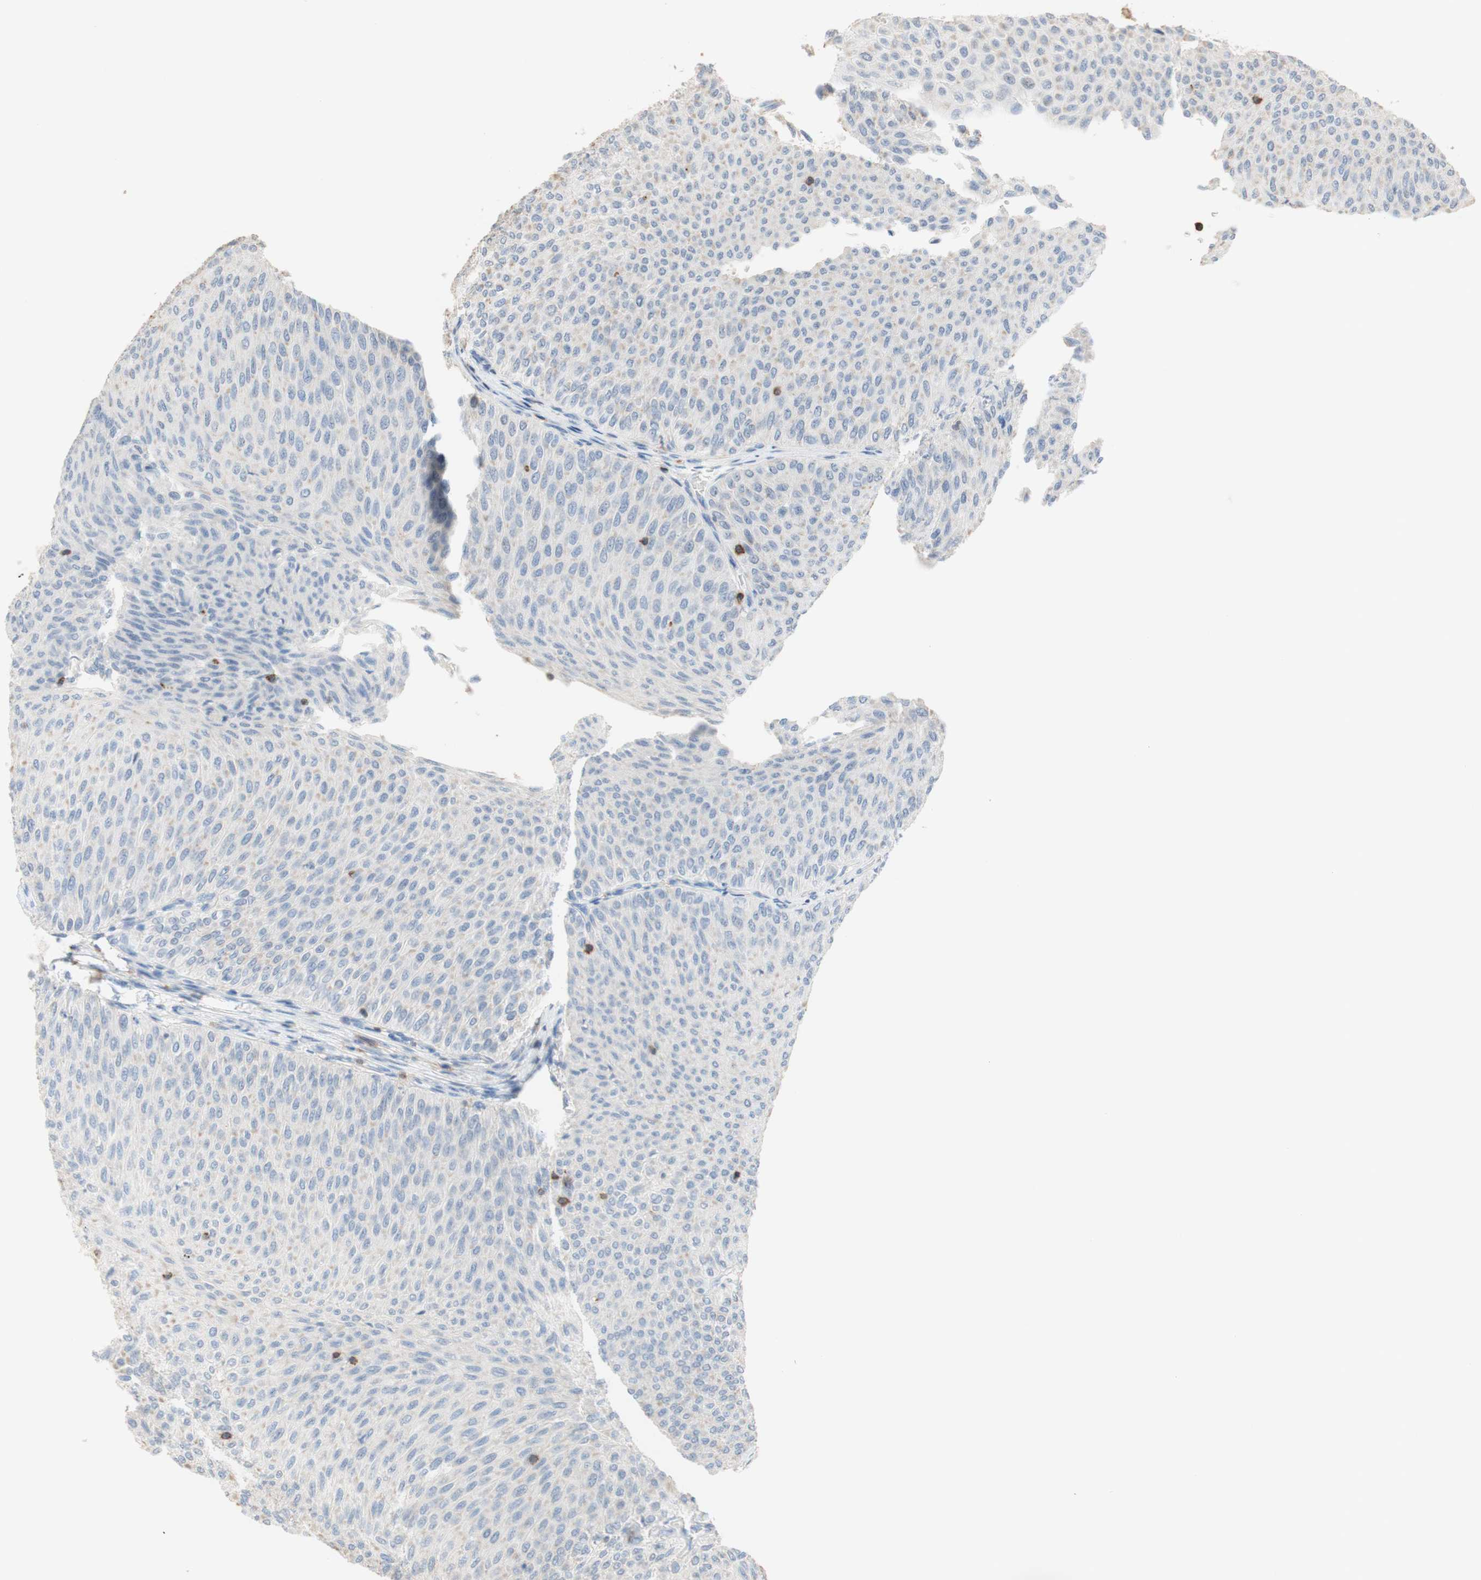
{"staining": {"intensity": "negative", "quantity": "none", "location": "none"}, "tissue": "urothelial cancer", "cell_type": "Tumor cells", "image_type": "cancer", "snomed": [{"axis": "morphology", "description": "Urothelial carcinoma, Low grade"}, {"axis": "topography", "description": "Urinary bladder"}], "caption": "Protein analysis of low-grade urothelial carcinoma exhibits no significant staining in tumor cells.", "gene": "SPINK6", "patient": {"sex": "male", "age": 78}}